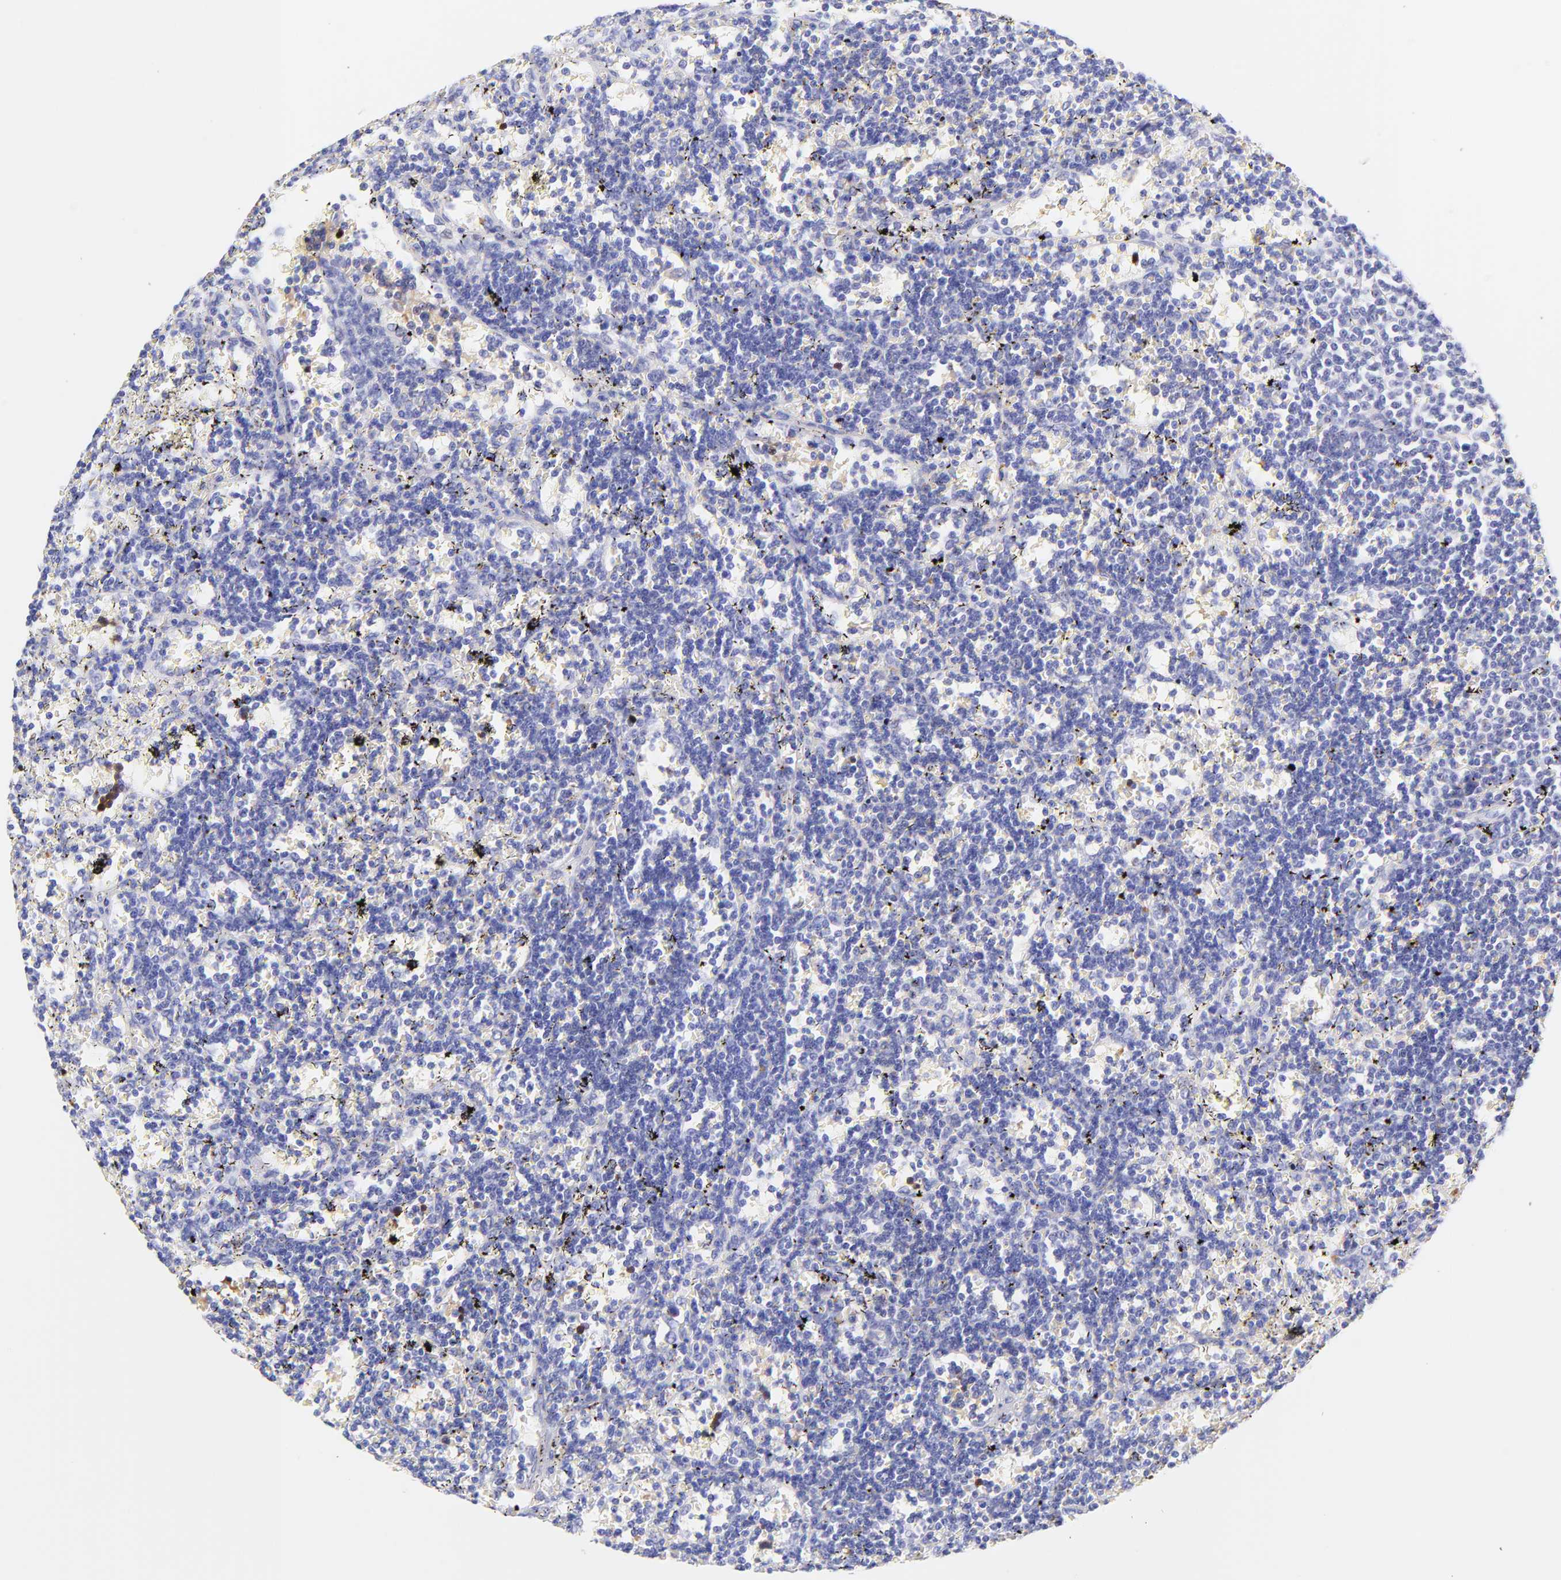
{"staining": {"intensity": "negative", "quantity": "none", "location": "none"}, "tissue": "lymphoma", "cell_type": "Tumor cells", "image_type": "cancer", "snomed": [{"axis": "morphology", "description": "Malignant lymphoma, non-Hodgkin's type, Low grade"}, {"axis": "topography", "description": "Spleen"}], "caption": "Protein analysis of low-grade malignant lymphoma, non-Hodgkin's type exhibits no significant positivity in tumor cells.", "gene": "FRMPD3", "patient": {"sex": "male", "age": 60}}